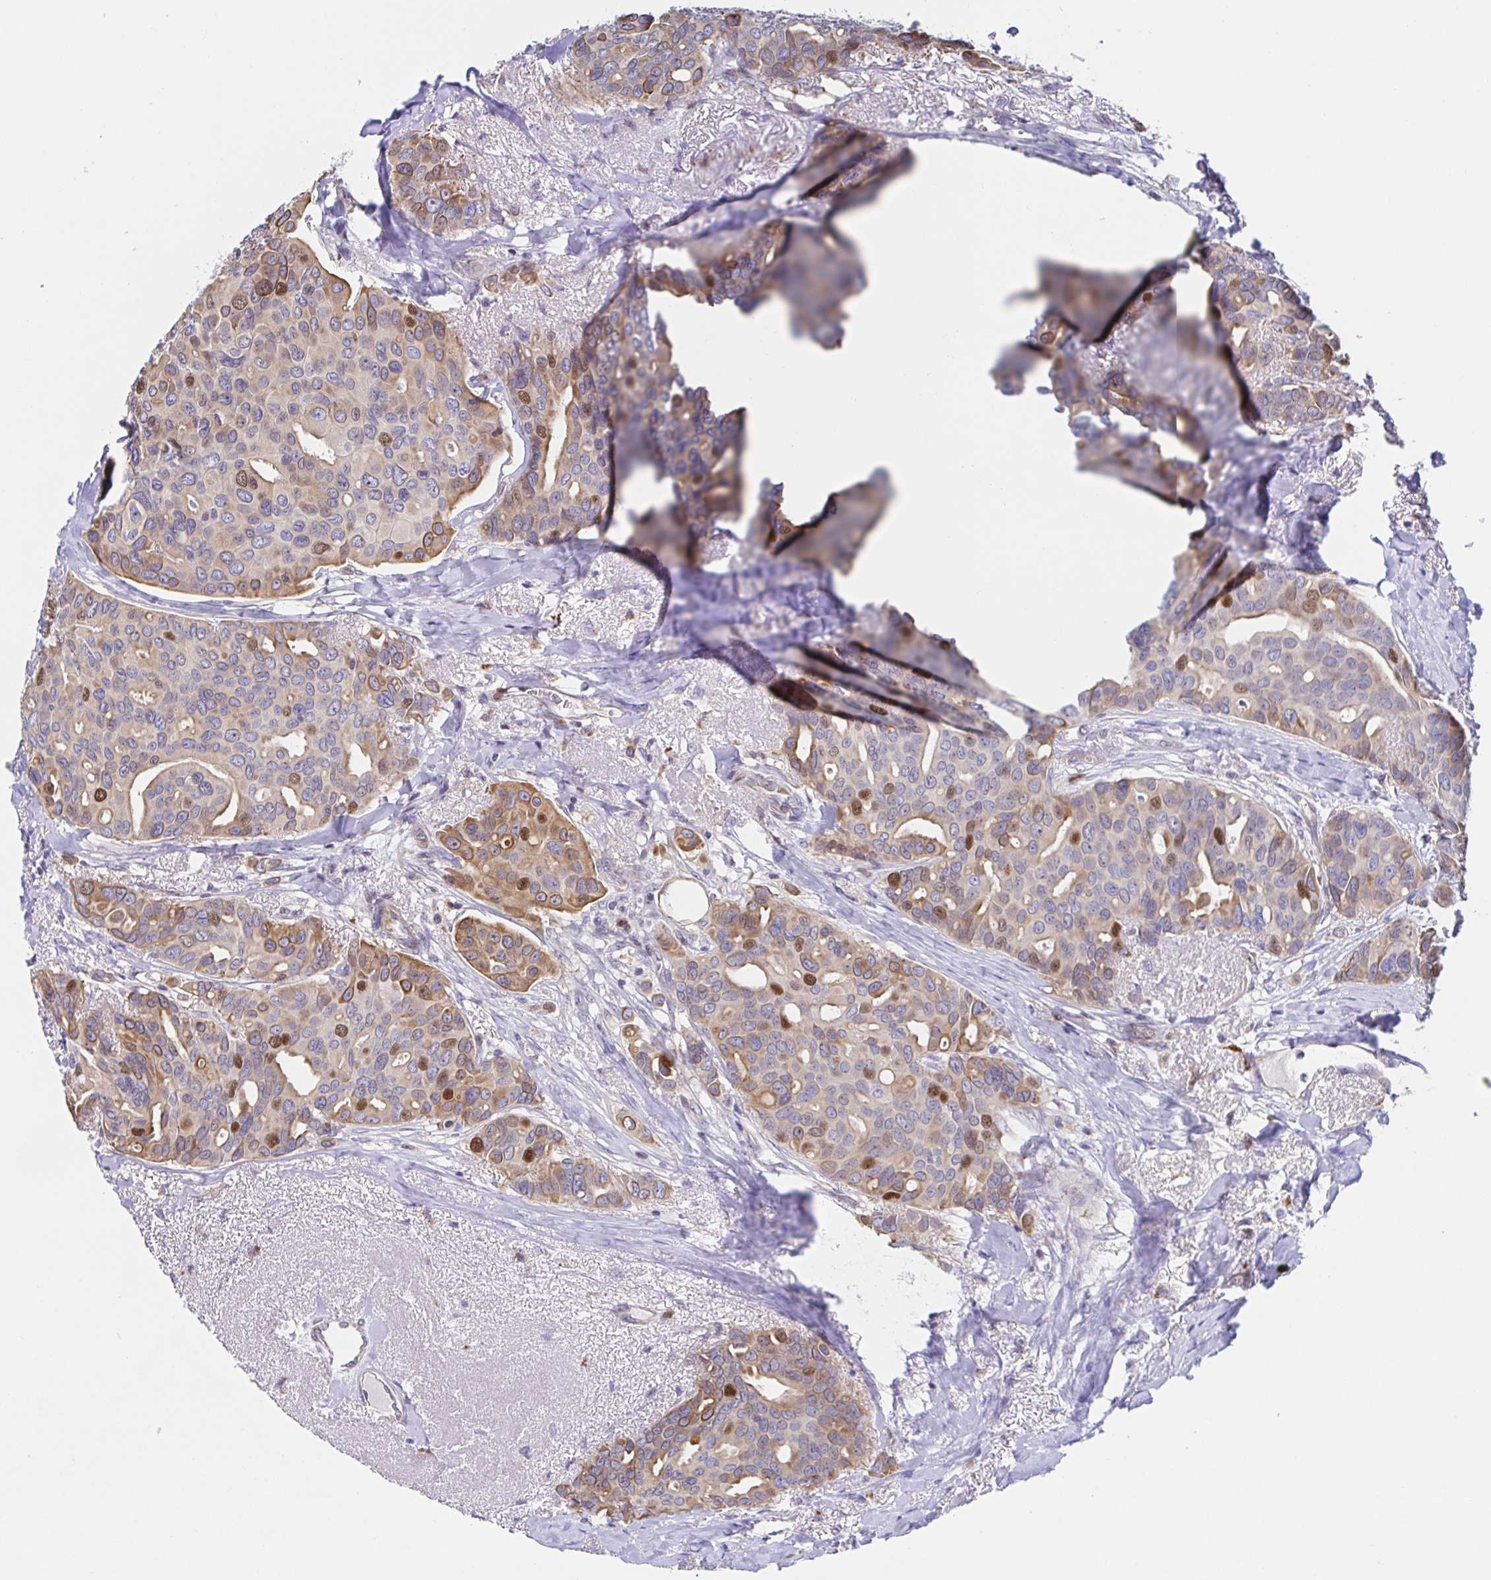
{"staining": {"intensity": "moderate", "quantity": "25%-75%", "location": "cytoplasmic/membranous,nuclear"}, "tissue": "breast cancer", "cell_type": "Tumor cells", "image_type": "cancer", "snomed": [{"axis": "morphology", "description": "Duct carcinoma"}, {"axis": "topography", "description": "Breast"}], "caption": "Immunohistochemical staining of human breast cancer exhibits medium levels of moderate cytoplasmic/membranous and nuclear staining in approximately 25%-75% of tumor cells.", "gene": "TIMELESS", "patient": {"sex": "female", "age": 54}}